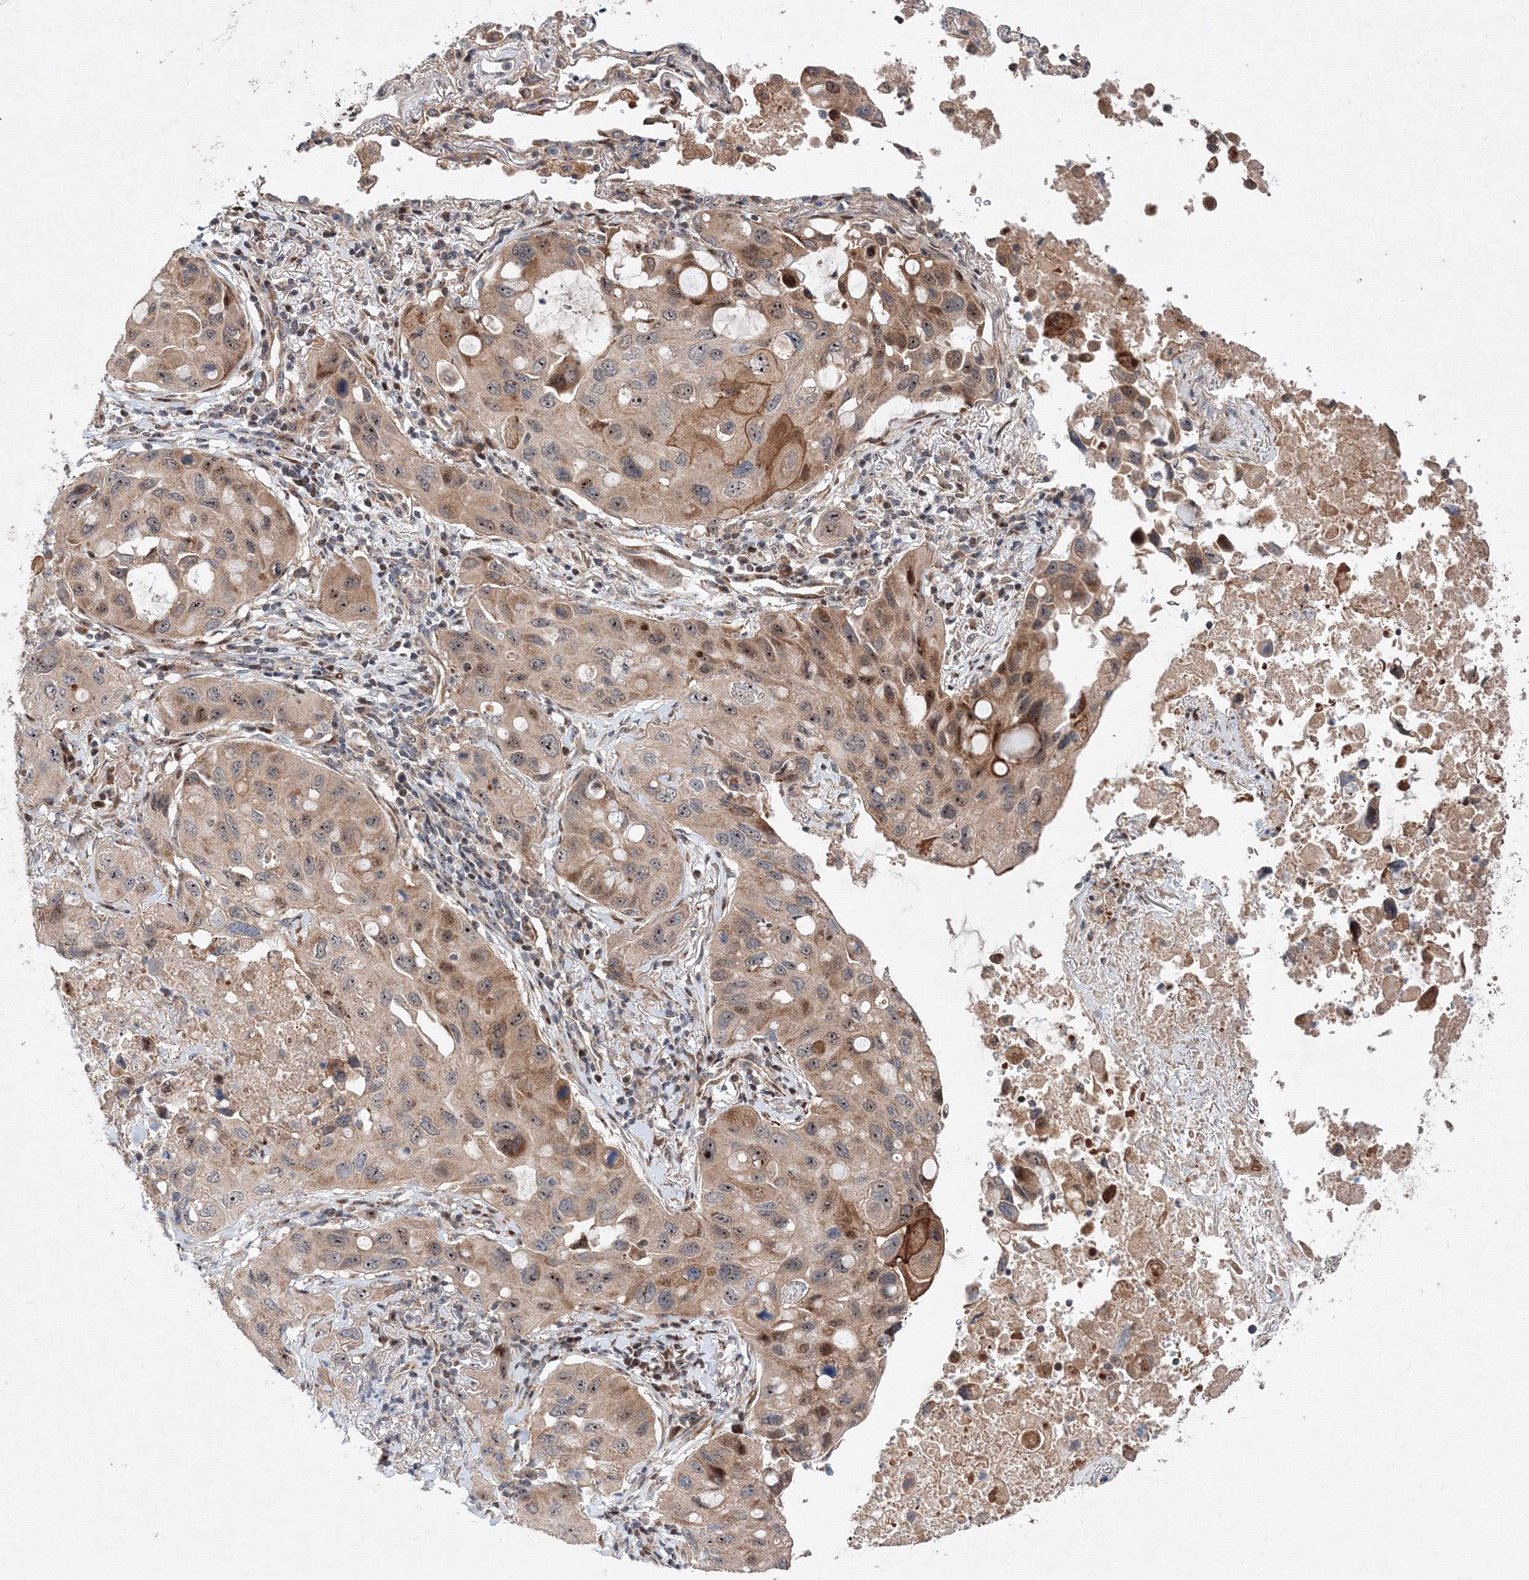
{"staining": {"intensity": "moderate", "quantity": ">75%", "location": "cytoplasmic/membranous,nuclear"}, "tissue": "lung cancer", "cell_type": "Tumor cells", "image_type": "cancer", "snomed": [{"axis": "morphology", "description": "Squamous cell carcinoma, NOS"}, {"axis": "topography", "description": "Lung"}], "caption": "Tumor cells reveal medium levels of moderate cytoplasmic/membranous and nuclear expression in approximately >75% of cells in human lung cancer.", "gene": "ANKAR", "patient": {"sex": "female", "age": 73}}